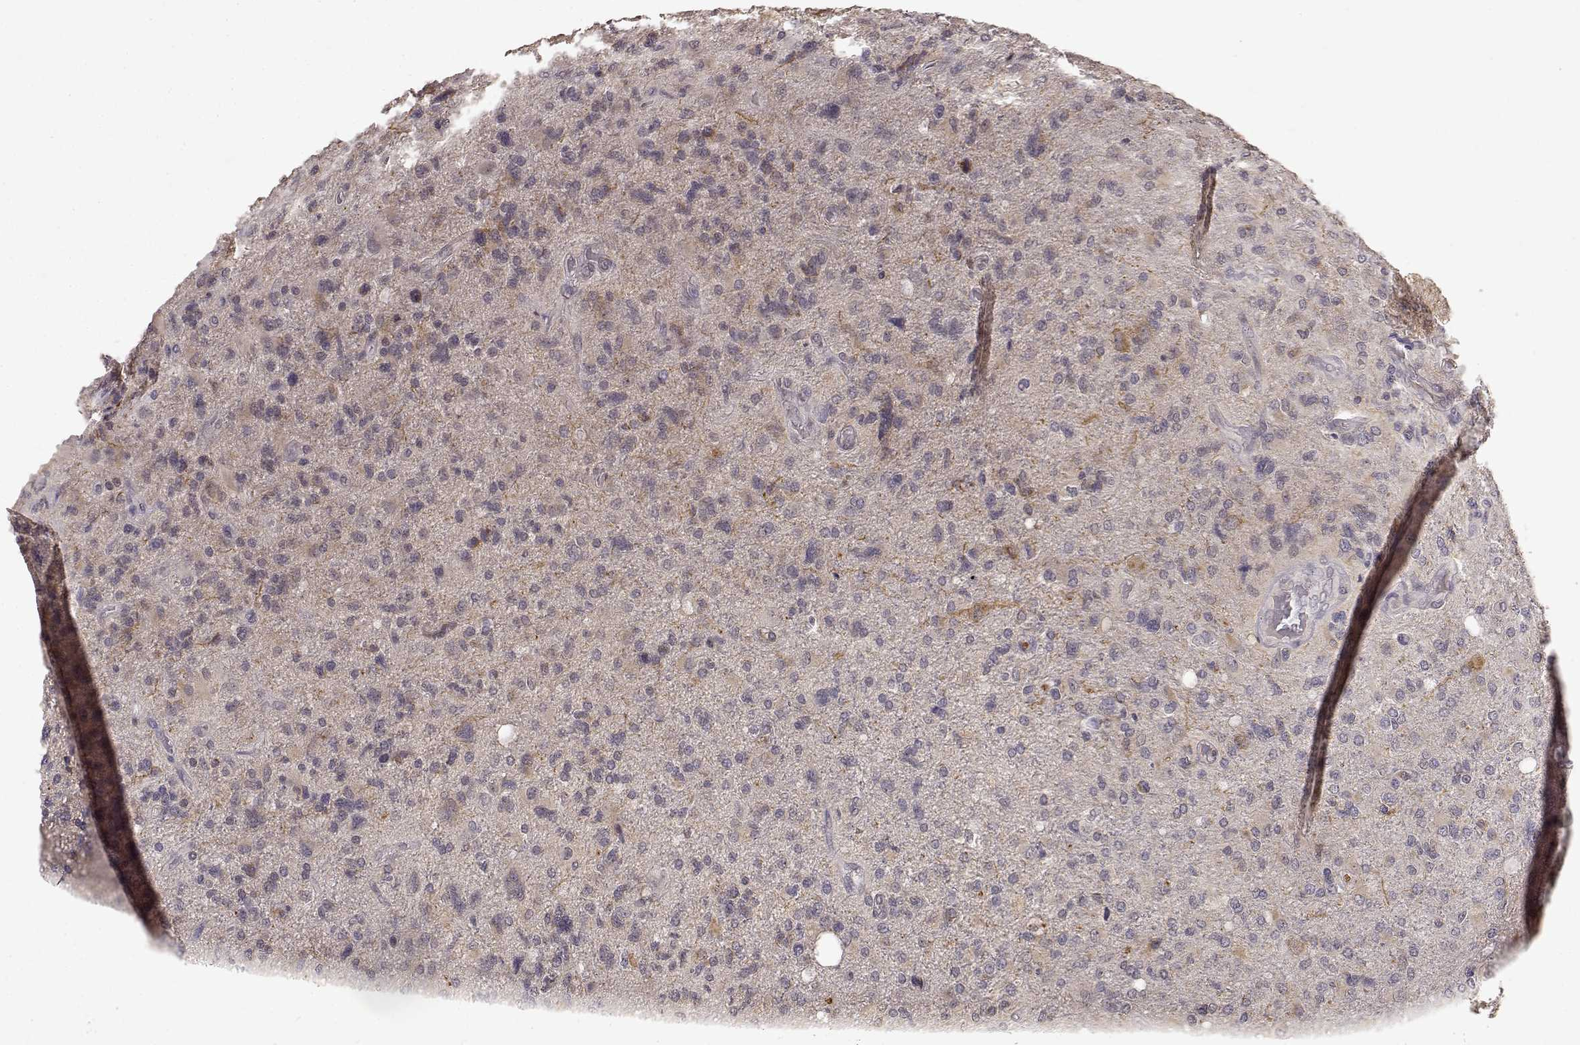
{"staining": {"intensity": "negative", "quantity": "none", "location": "none"}, "tissue": "glioma", "cell_type": "Tumor cells", "image_type": "cancer", "snomed": [{"axis": "morphology", "description": "Glioma, malignant, High grade"}, {"axis": "topography", "description": "Cerebral cortex"}], "caption": "Malignant glioma (high-grade) was stained to show a protein in brown. There is no significant expression in tumor cells.", "gene": "NTRK2", "patient": {"sex": "male", "age": 70}}